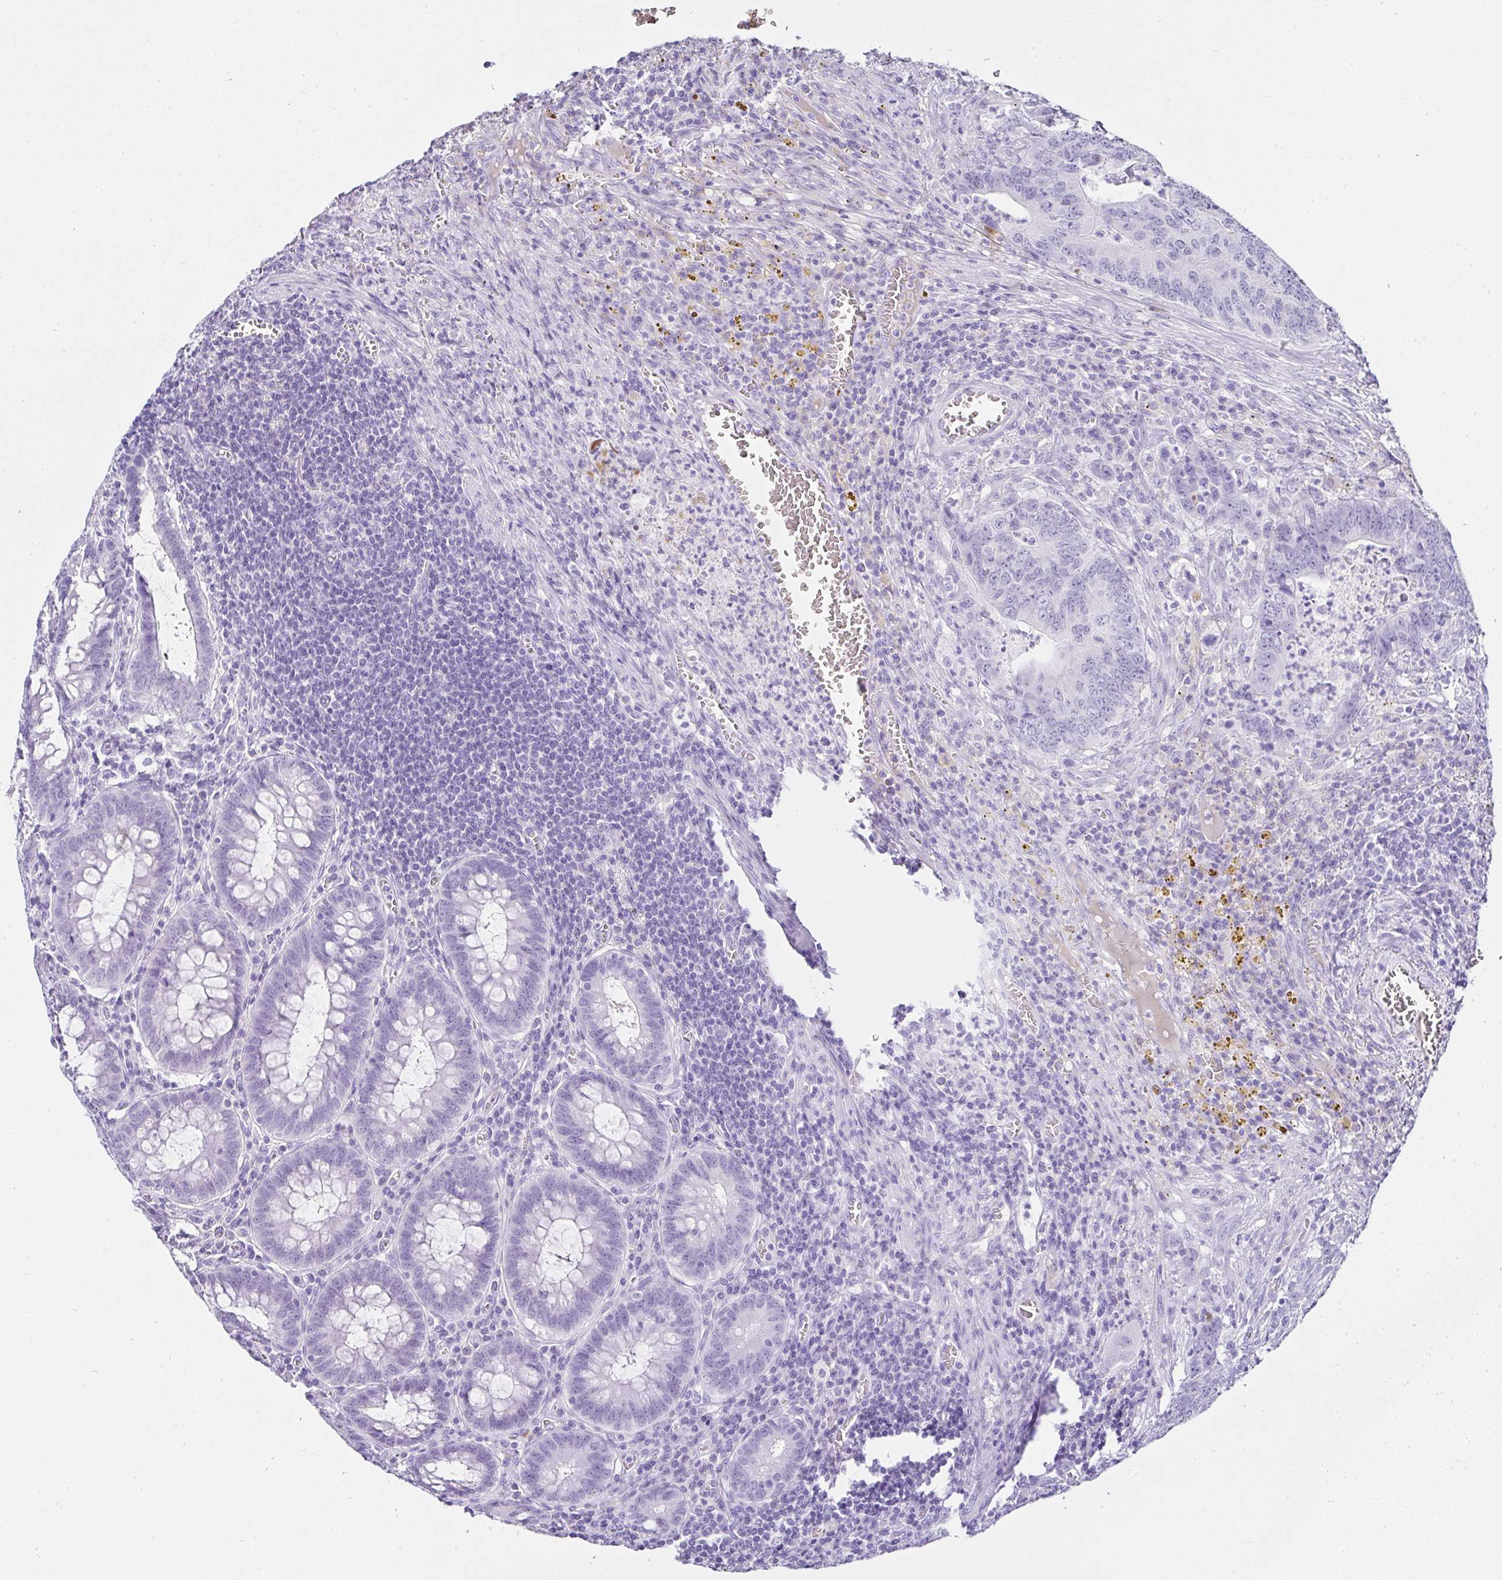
{"staining": {"intensity": "negative", "quantity": "none", "location": "none"}, "tissue": "colorectal cancer", "cell_type": "Tumor cells", "image_type": "cancer", "snomed": [{"axis": "morphology", "description": "Adenocarcinoma, NOS"}, {"axis": "topography", "description": "Colon"}], "caption": "Immunohistochemical staining of colorectal cancer reveals no significant positivity in tumor cells.", "gene": "SERPINB3", "patient": {"sex": "male", "age": 86}}